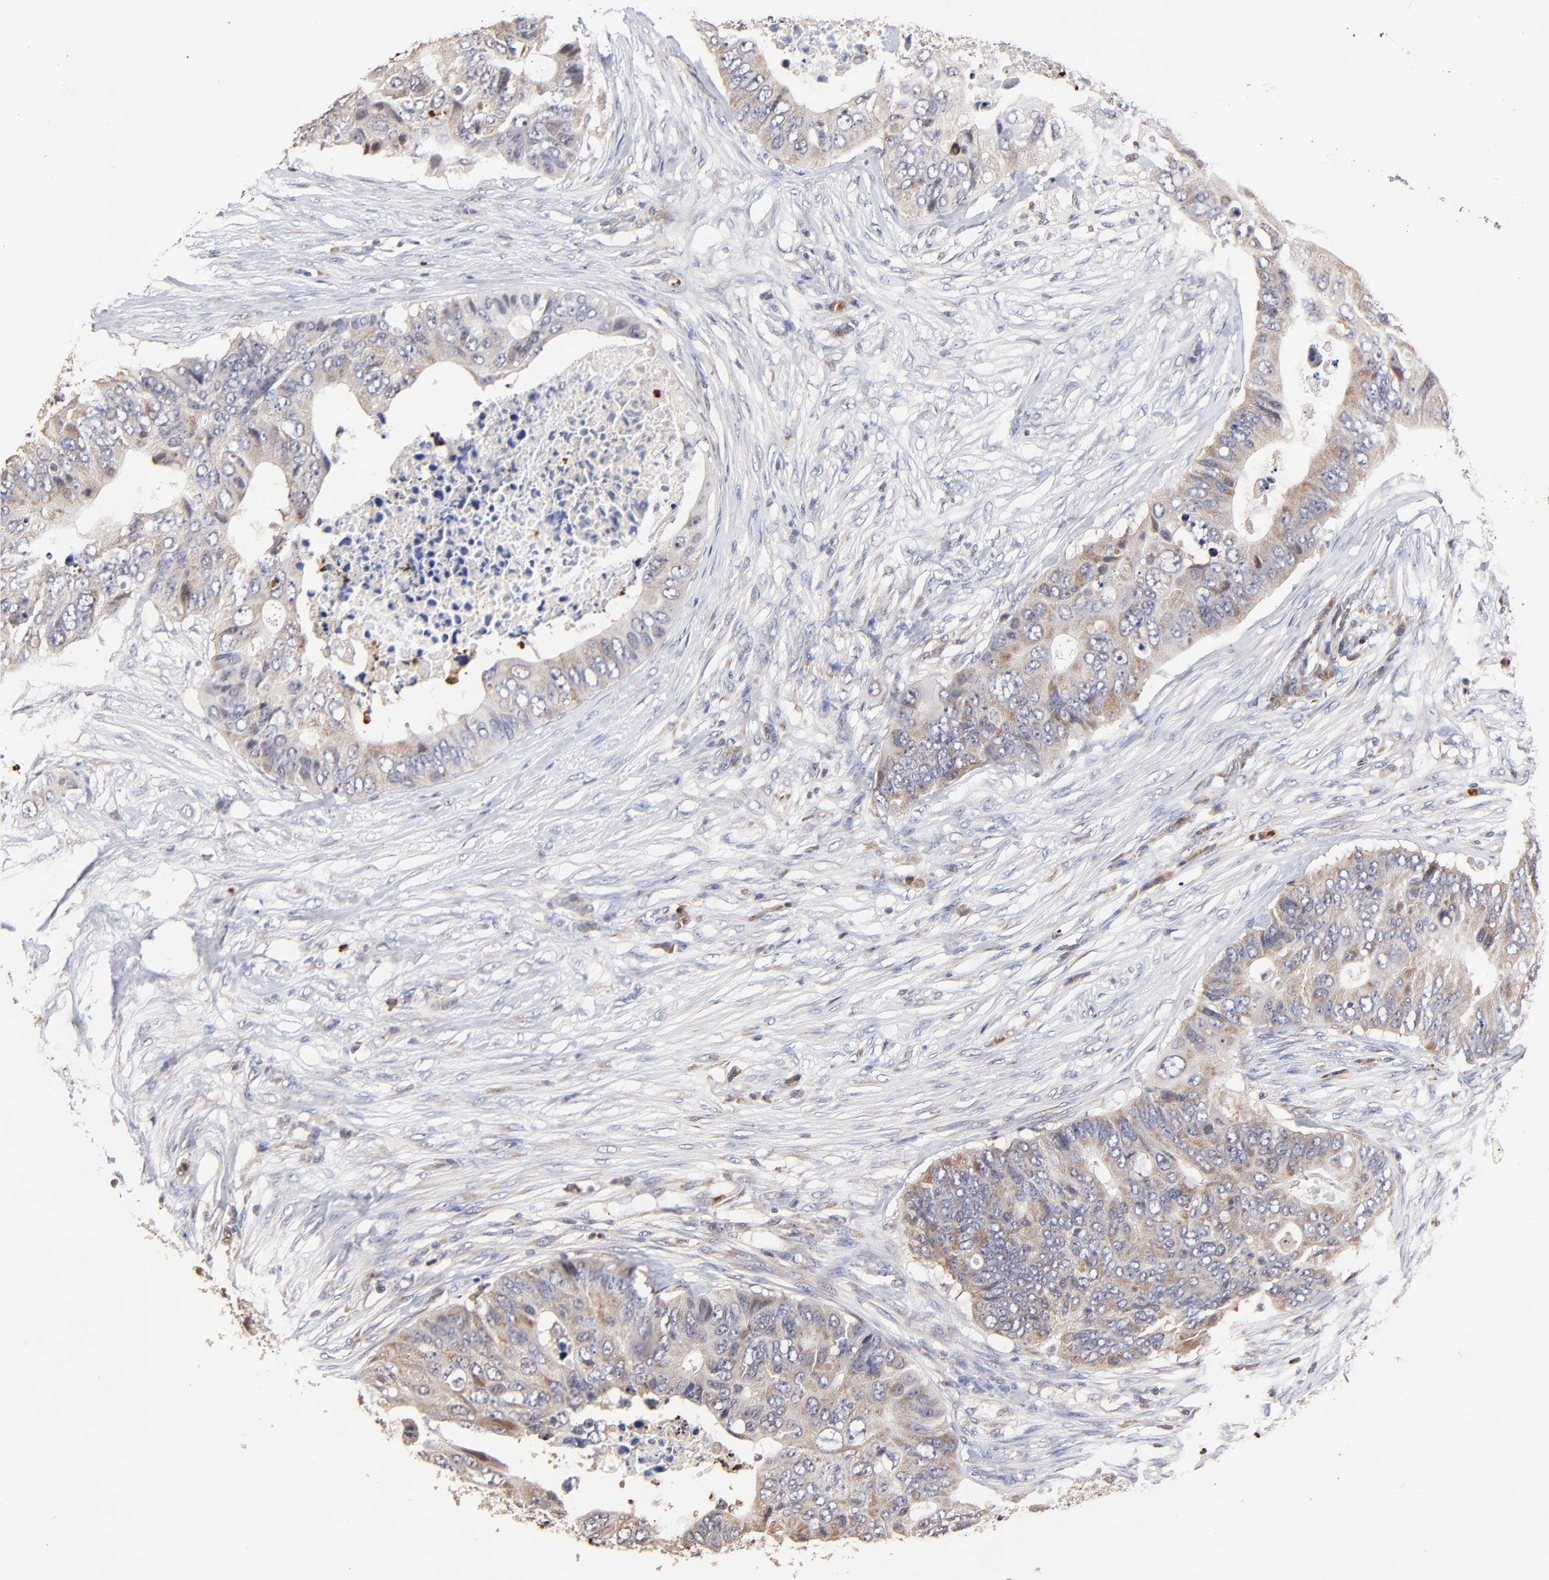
{"staining": {"intensity": "moderate", "quantity": "25%-75%", "location": "cytoplasmic/membranous"}, "tissue": "colorectal cancer", "cell_type": "Tumor cells", "image_type": "cancer", "snomed": [{"axis": "morphology", "description": "Adenocarcinoma, NOS"}, {"axis": "topography", "description": "Colon"}], "caption": "Immunohistochemistry (DAB) staining of human colorectal cancer (adenocarcinoma) reveals moderate cytoplasmic/membranous protein expression in about 25%-75% of tumor cells. The staining was performed using DAB (3,3'-diaminobenzidine), with brown indicating positive protein expression. Nuclei are stained blue with hematoxylin.", "gene": "BBOF1", "patient": {"sex": "male", "age": 71}}